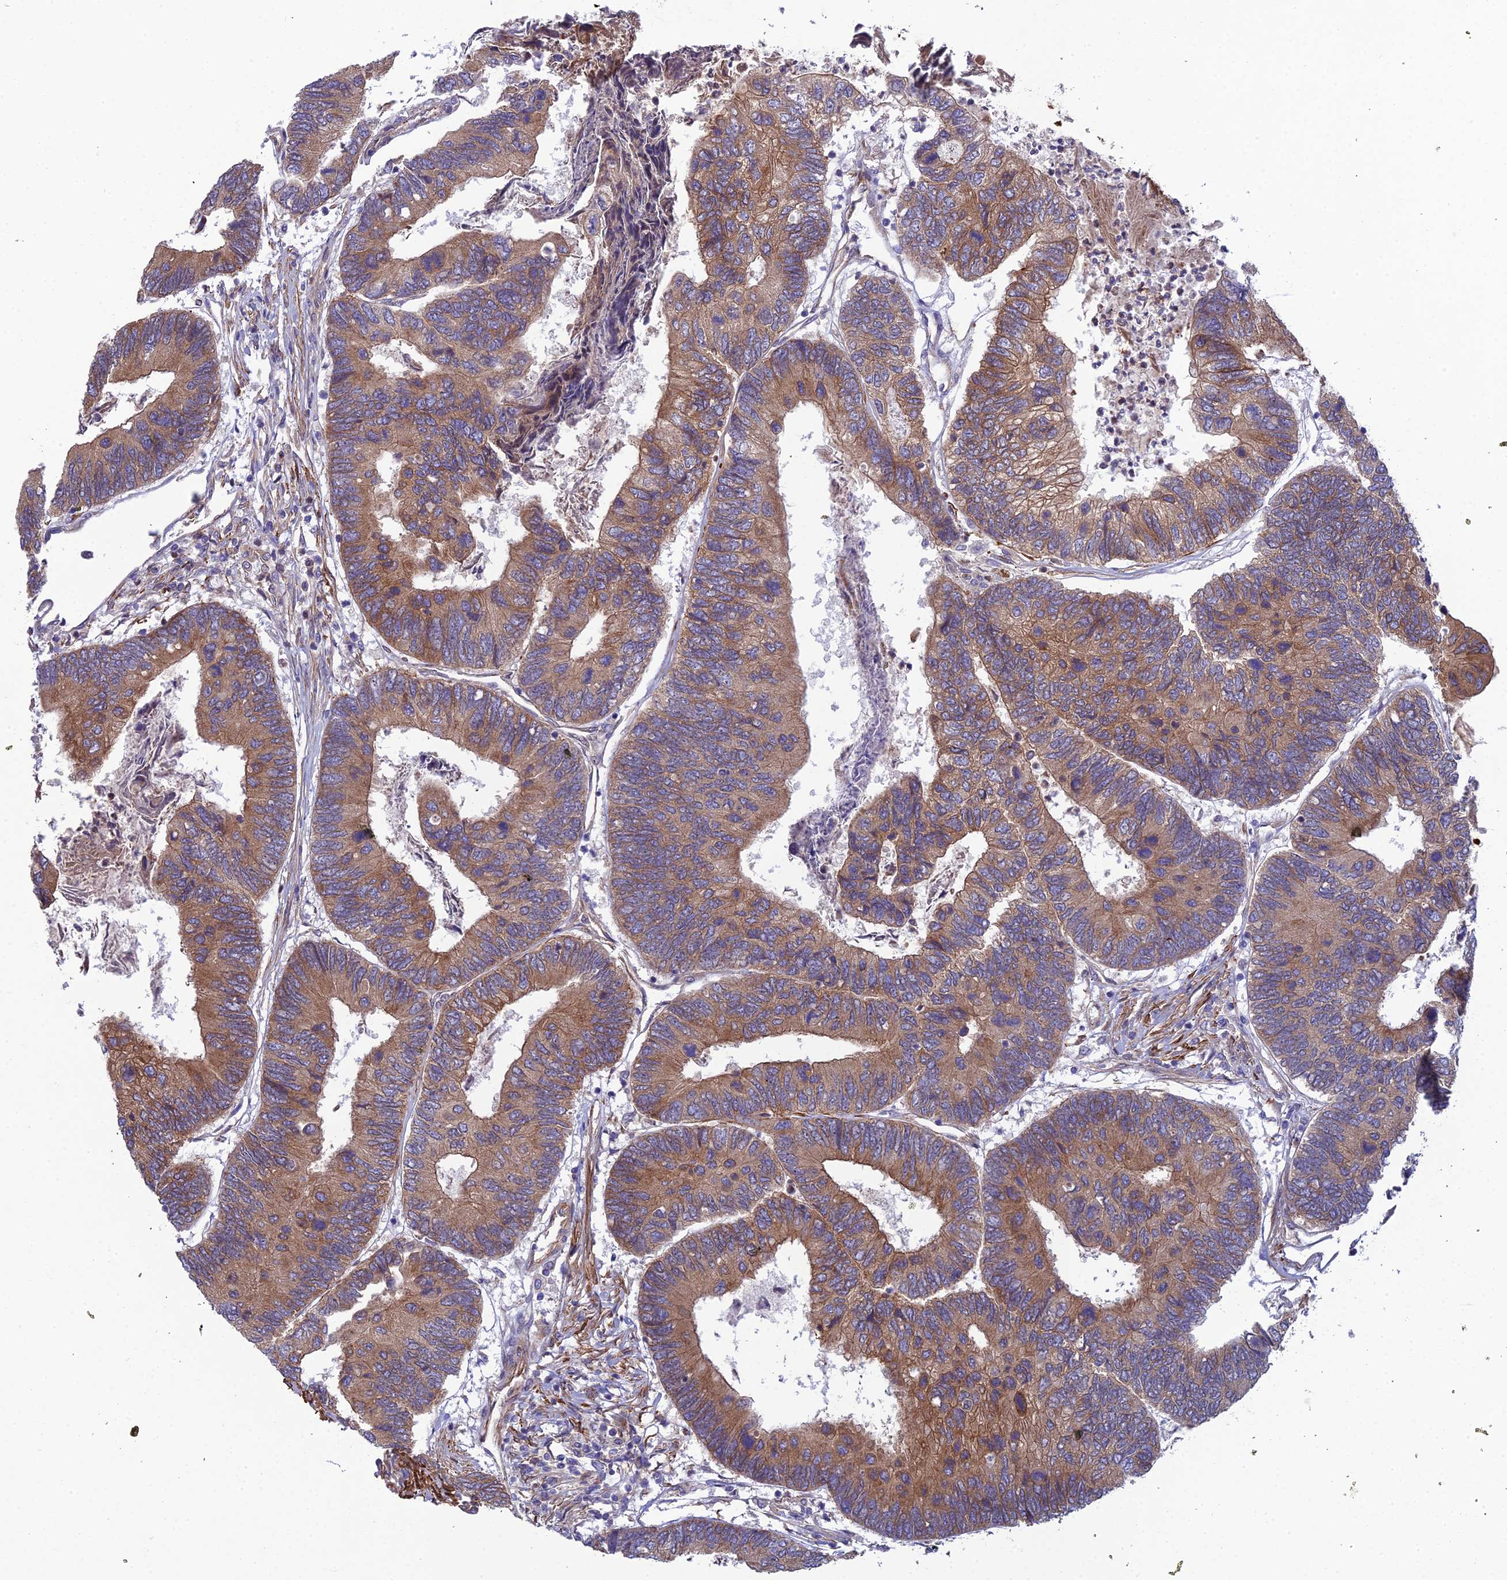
{"staining": {"intensity": "strong", "quantity": ">75%", "location": "cytoplasmic/membranous"}, "tissue": "colorectal cancer", "cell_type": "Tumor cells", "image_type": "cancer", "snomed": [{"axis": "morphology", "description": "Adenocarcinoma, NOS"}, {"axis": "topography", "description": "Colon"}], "caption": "Immunohistochemical staining of human adenocarcinoma (colorectal) displays high levels of strong cytoplasmic/membranous protein staining in about >75% of tumor cells.", "gene": "RALGAPA2", "patient": {"sex": "female", "age": 67}}